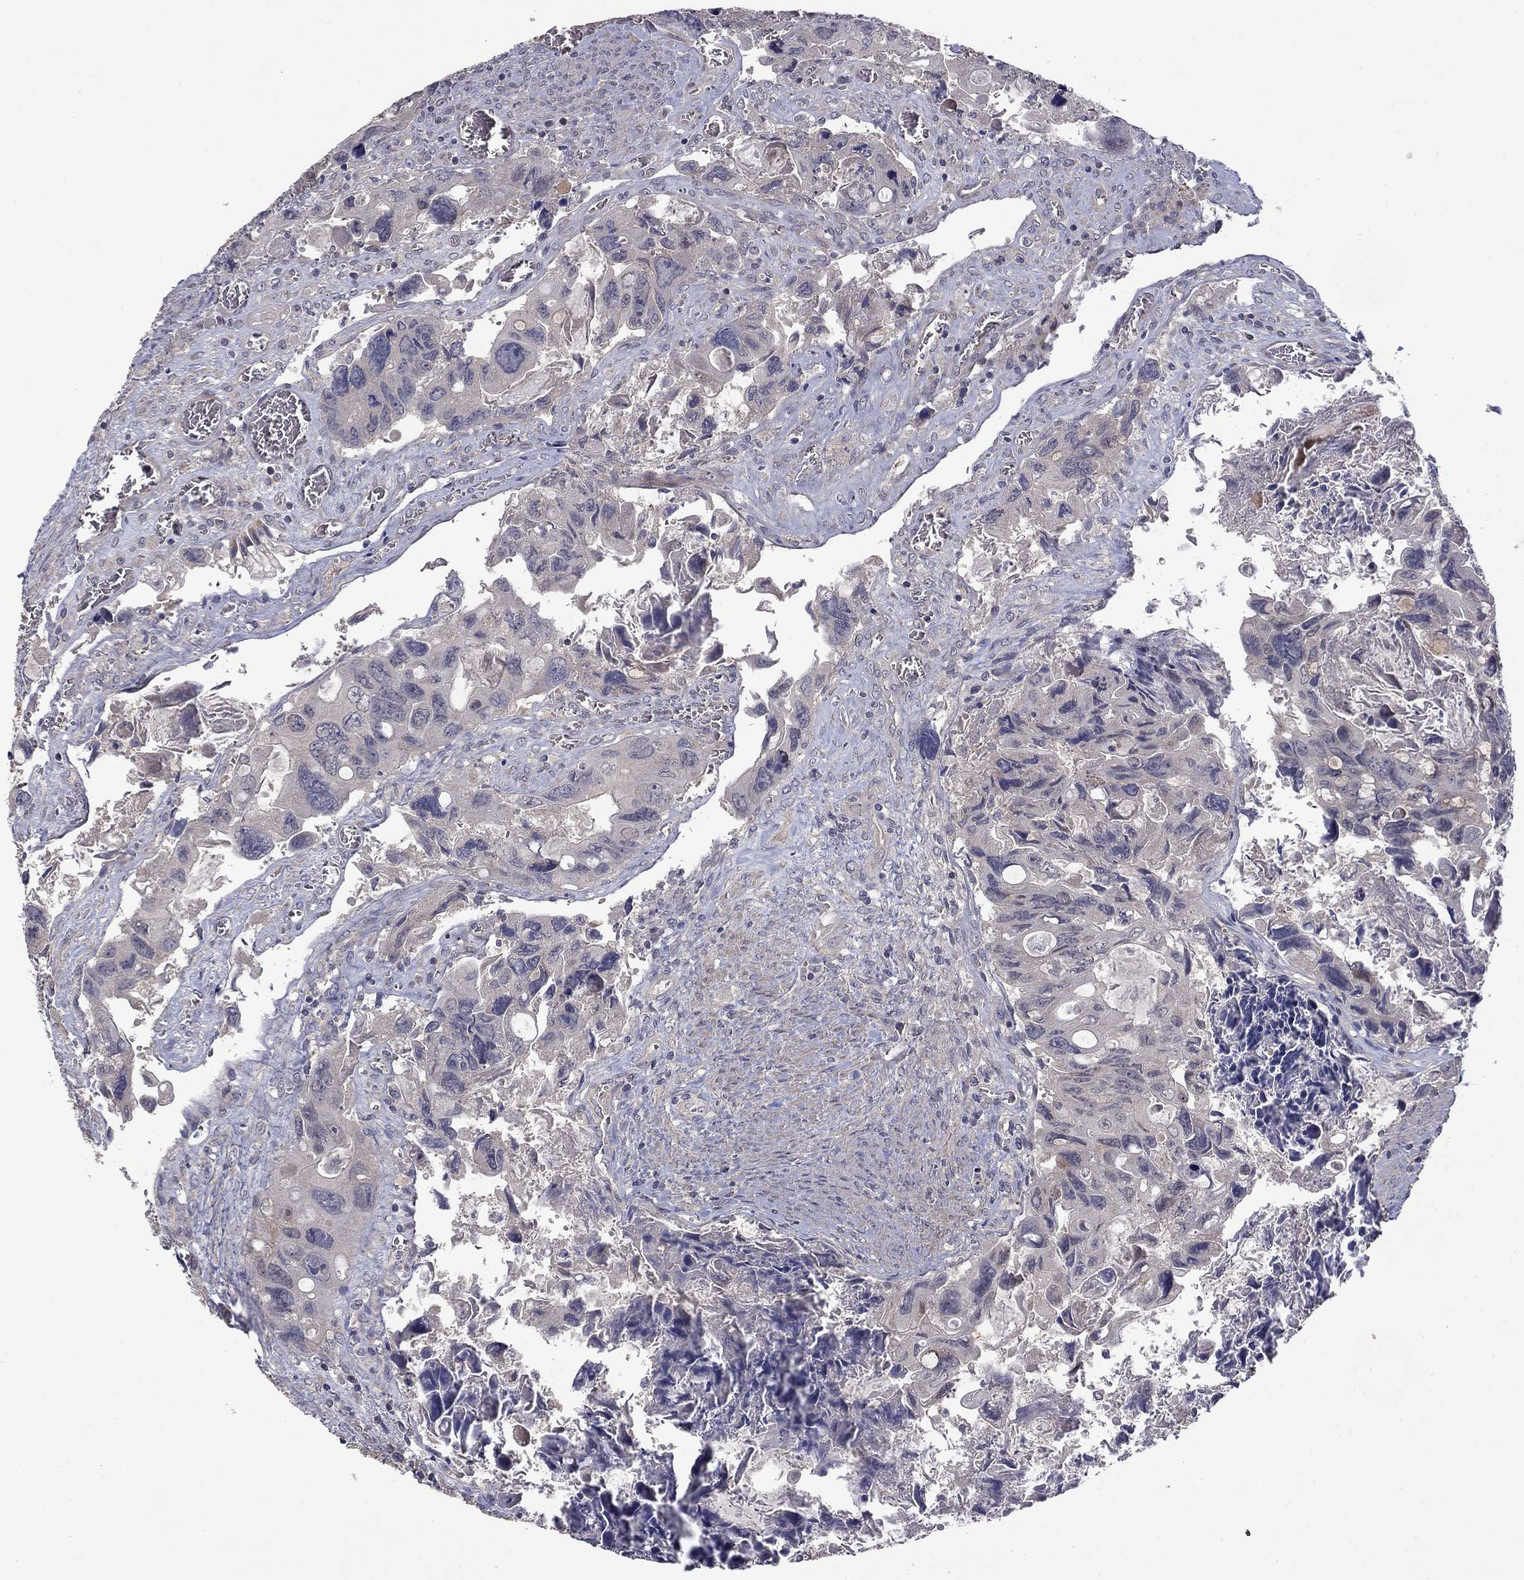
{"staining": {"intensity": "negative", "quantity": "none", "location": "none"}, "tissue": "colorectal cancer", "cell_type": "Tumor cells", "image_type": "cancer", "snomed": [{"axis": "morphology", "description": "Adenocarcinoma, NOS"}, {"axis": "topography", "description": "Rectum"}], "caption": "Micrograph shows no significant protein staining in tumor cells of colorectal adenocarcinoma. Nuclei are stained in blue.", "gene": "SLC39A14", "patient": {"sex": "male", "age": 62}}